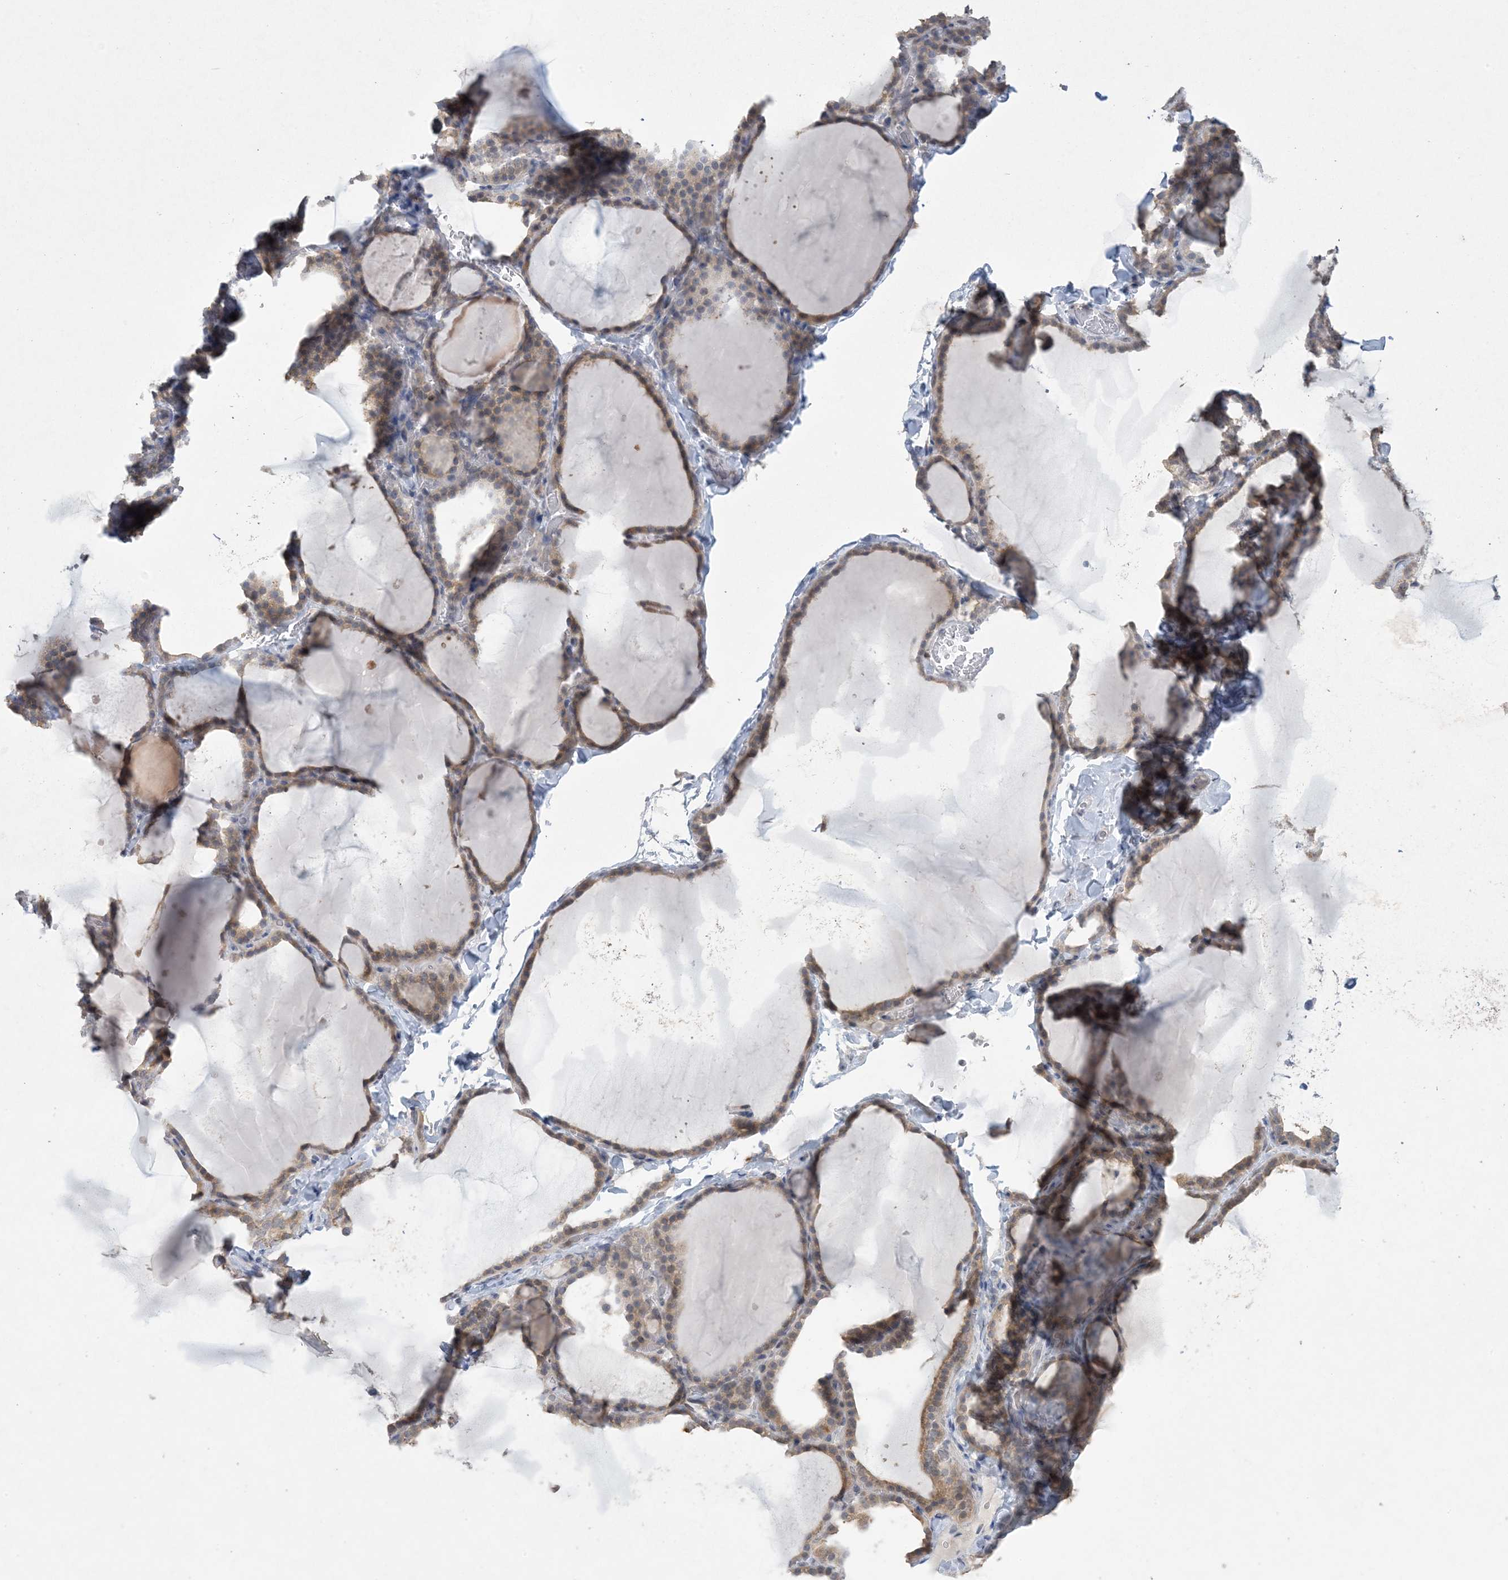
{"staining": {"intensity": "weak", "quantity": "25%-75%", "location": "cytoplasmic/membranous"}, "tissue": "thyroid gland", "cell_type": "Glandular cells", "image_type": "normal", "snomed": [{"axis": "morphology", "description": "Normal tissue, NOS"}, {"axis": "topography", "description": "Thyroid gland"}], "caption": "High-magnification brightfield microscopy of unremarkable thyroid gland stained with DAB (3,3'-diaminobenzidine) (brown) and counterstained with hematoxylin (blue). glandular cells exhibit weak cytoplasmic/membranous expression is appreciated in about25%-75% of cells. (DAB (3,3'-diaminobenzidine) IHC, brown staining for protein, blue staining for nuclei).", "gene": "HMGCS1", "patient": {"sex": "female", "age": 22}}